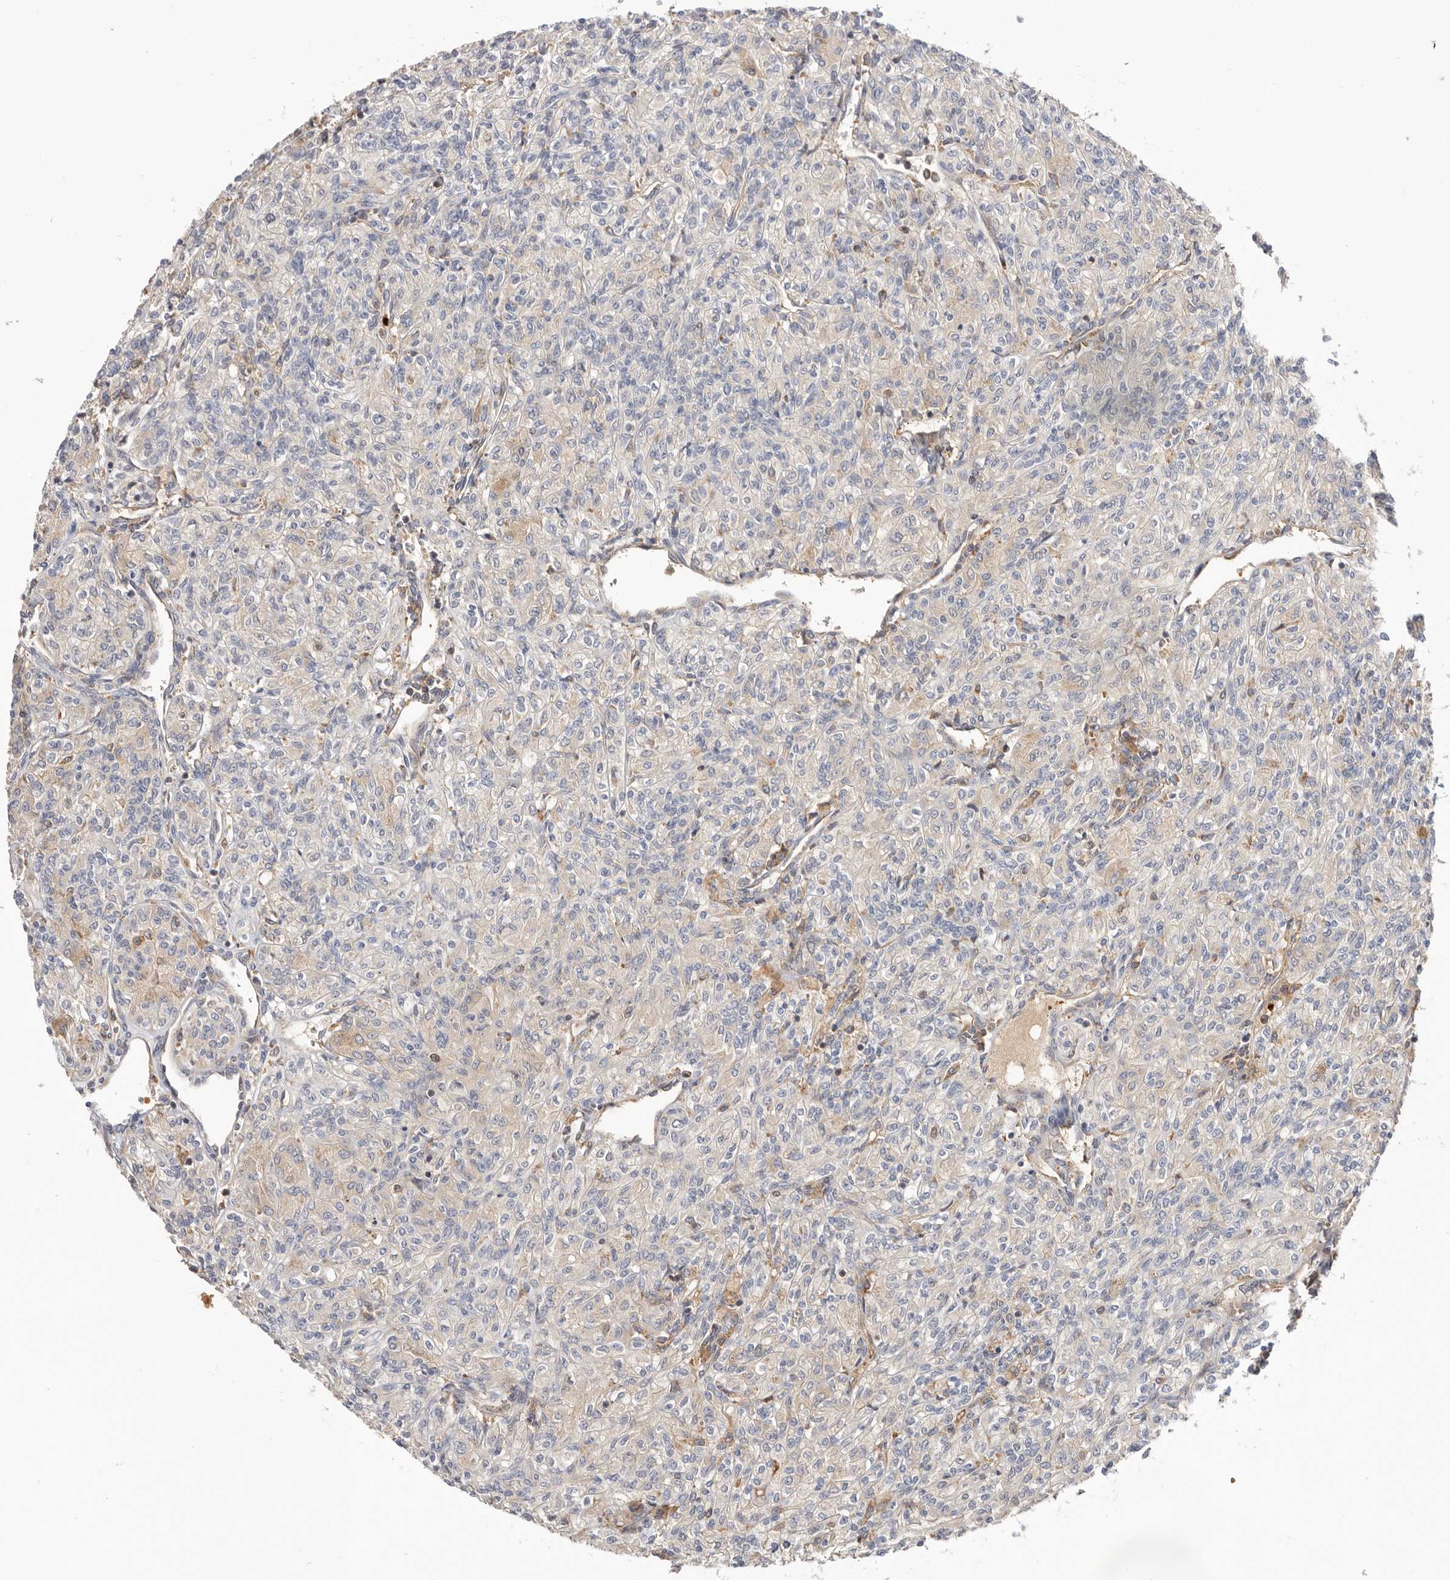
{"staining": {"intensity": "negative", "quantity": "none", "location": "none"}, "tissue": "renal cancer", "cell_type": "Tumor cells", "image_type": "cancer", "snomed": [{"axis": "morphology", "description": "Adenocarcinoma, NOS"}, {"axis": "topography", "description": "Kidney"}], "caption": "Image shows no significant protein staining in tumor cells of adenocarcinoma (renal).", "gene": "RNF213", "patient": {"sex": "male", "age": 77}}